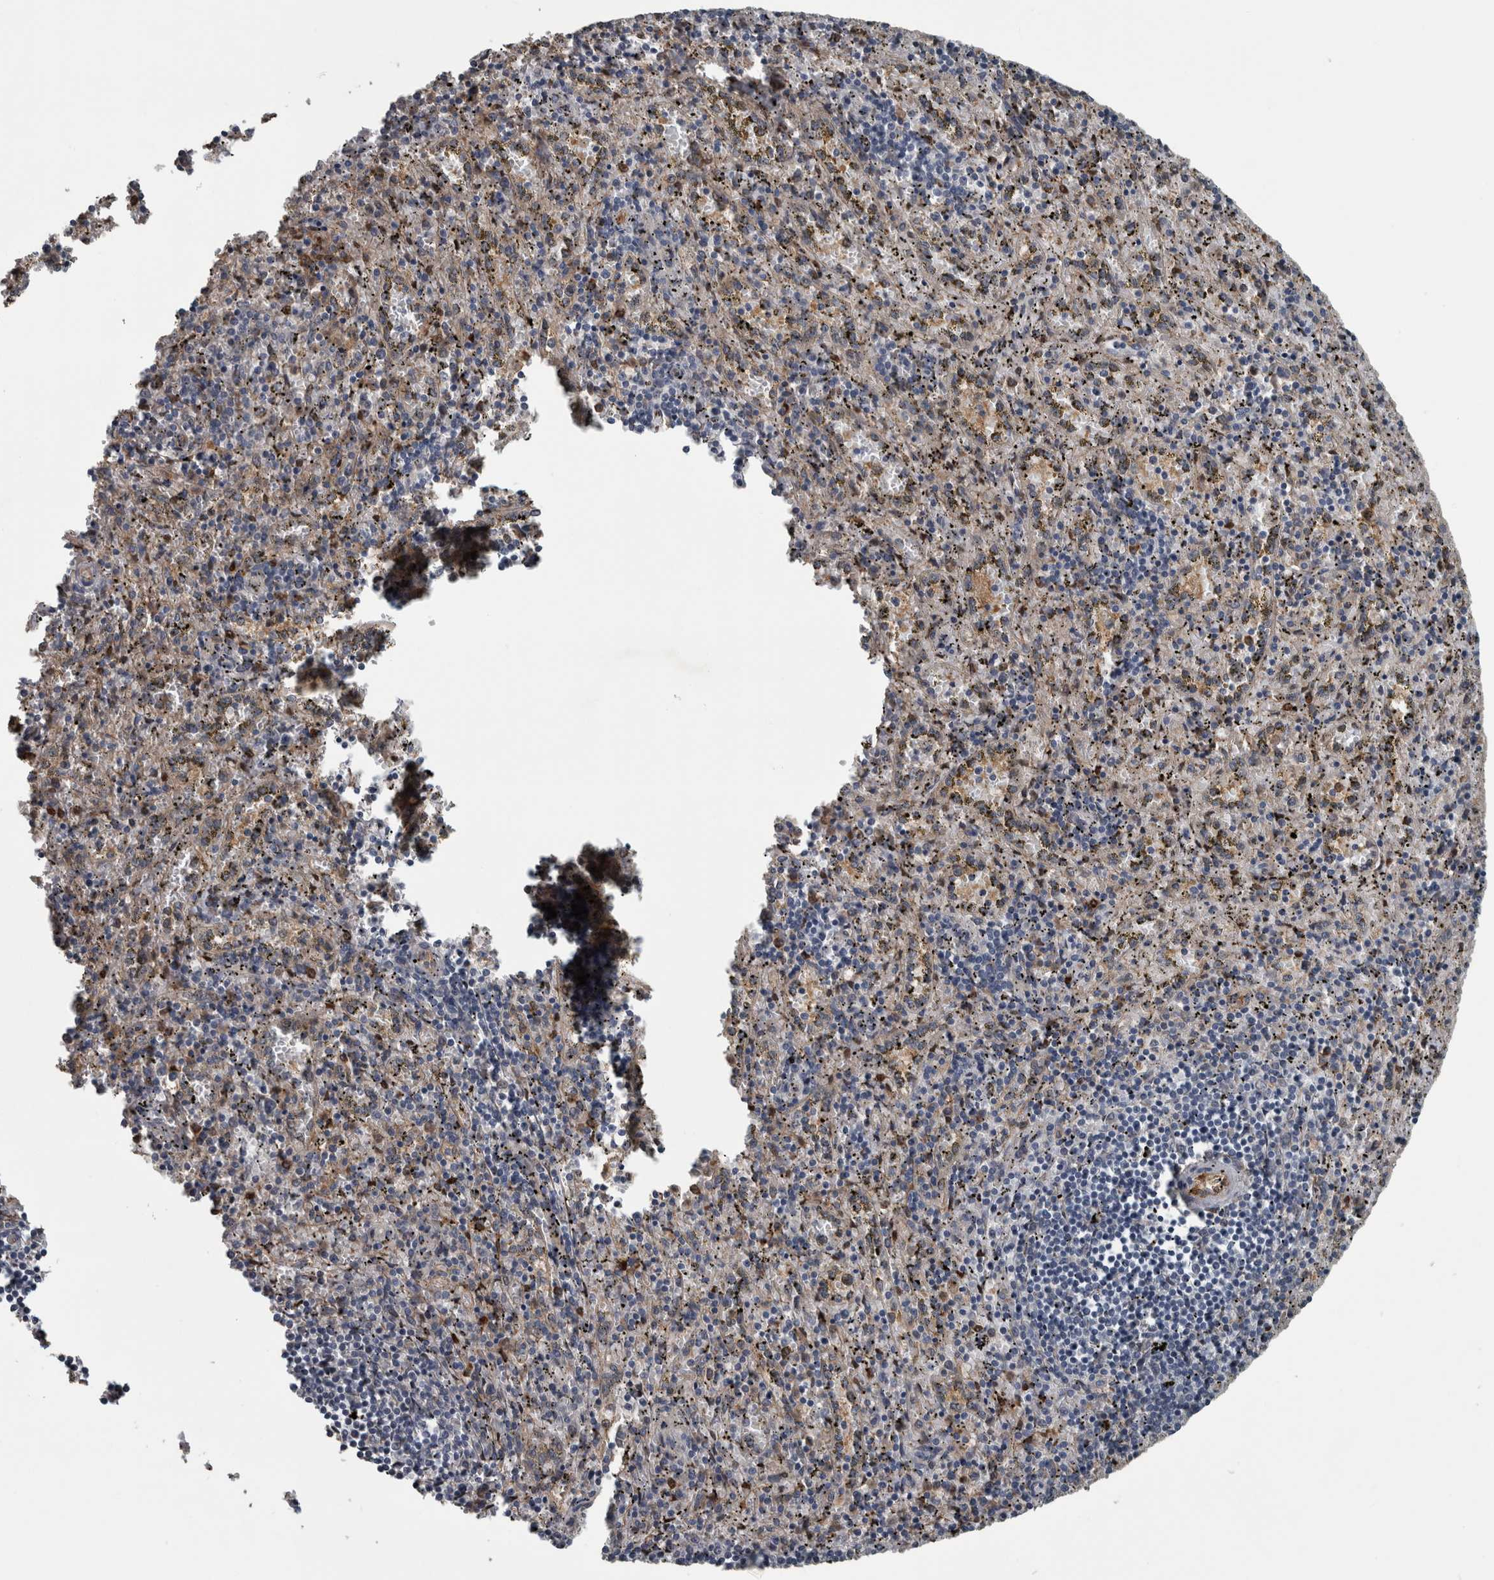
{"staining": {"intensity": "strong", "quantity": "<25%", "location": "cytoplasmic/membranous"}, "tissue": "spleen", "cell_type": "Cells in red pulp", "image_type": "normal", "snomed": [{"axis": "morphology", "description": "Normal tissue, NOS"}, {"axis": "topography", "description": "Spleen"}], "caption": "IHC of benign human spleen exhibits medium levels of strong cytoplasmic/membranous expression in about <25% of cells in red pulp. (IHC, brightfield microscopy, high magnification).", "gene": "EXOC8", "patient": {"sex": "male", "age": 11}}